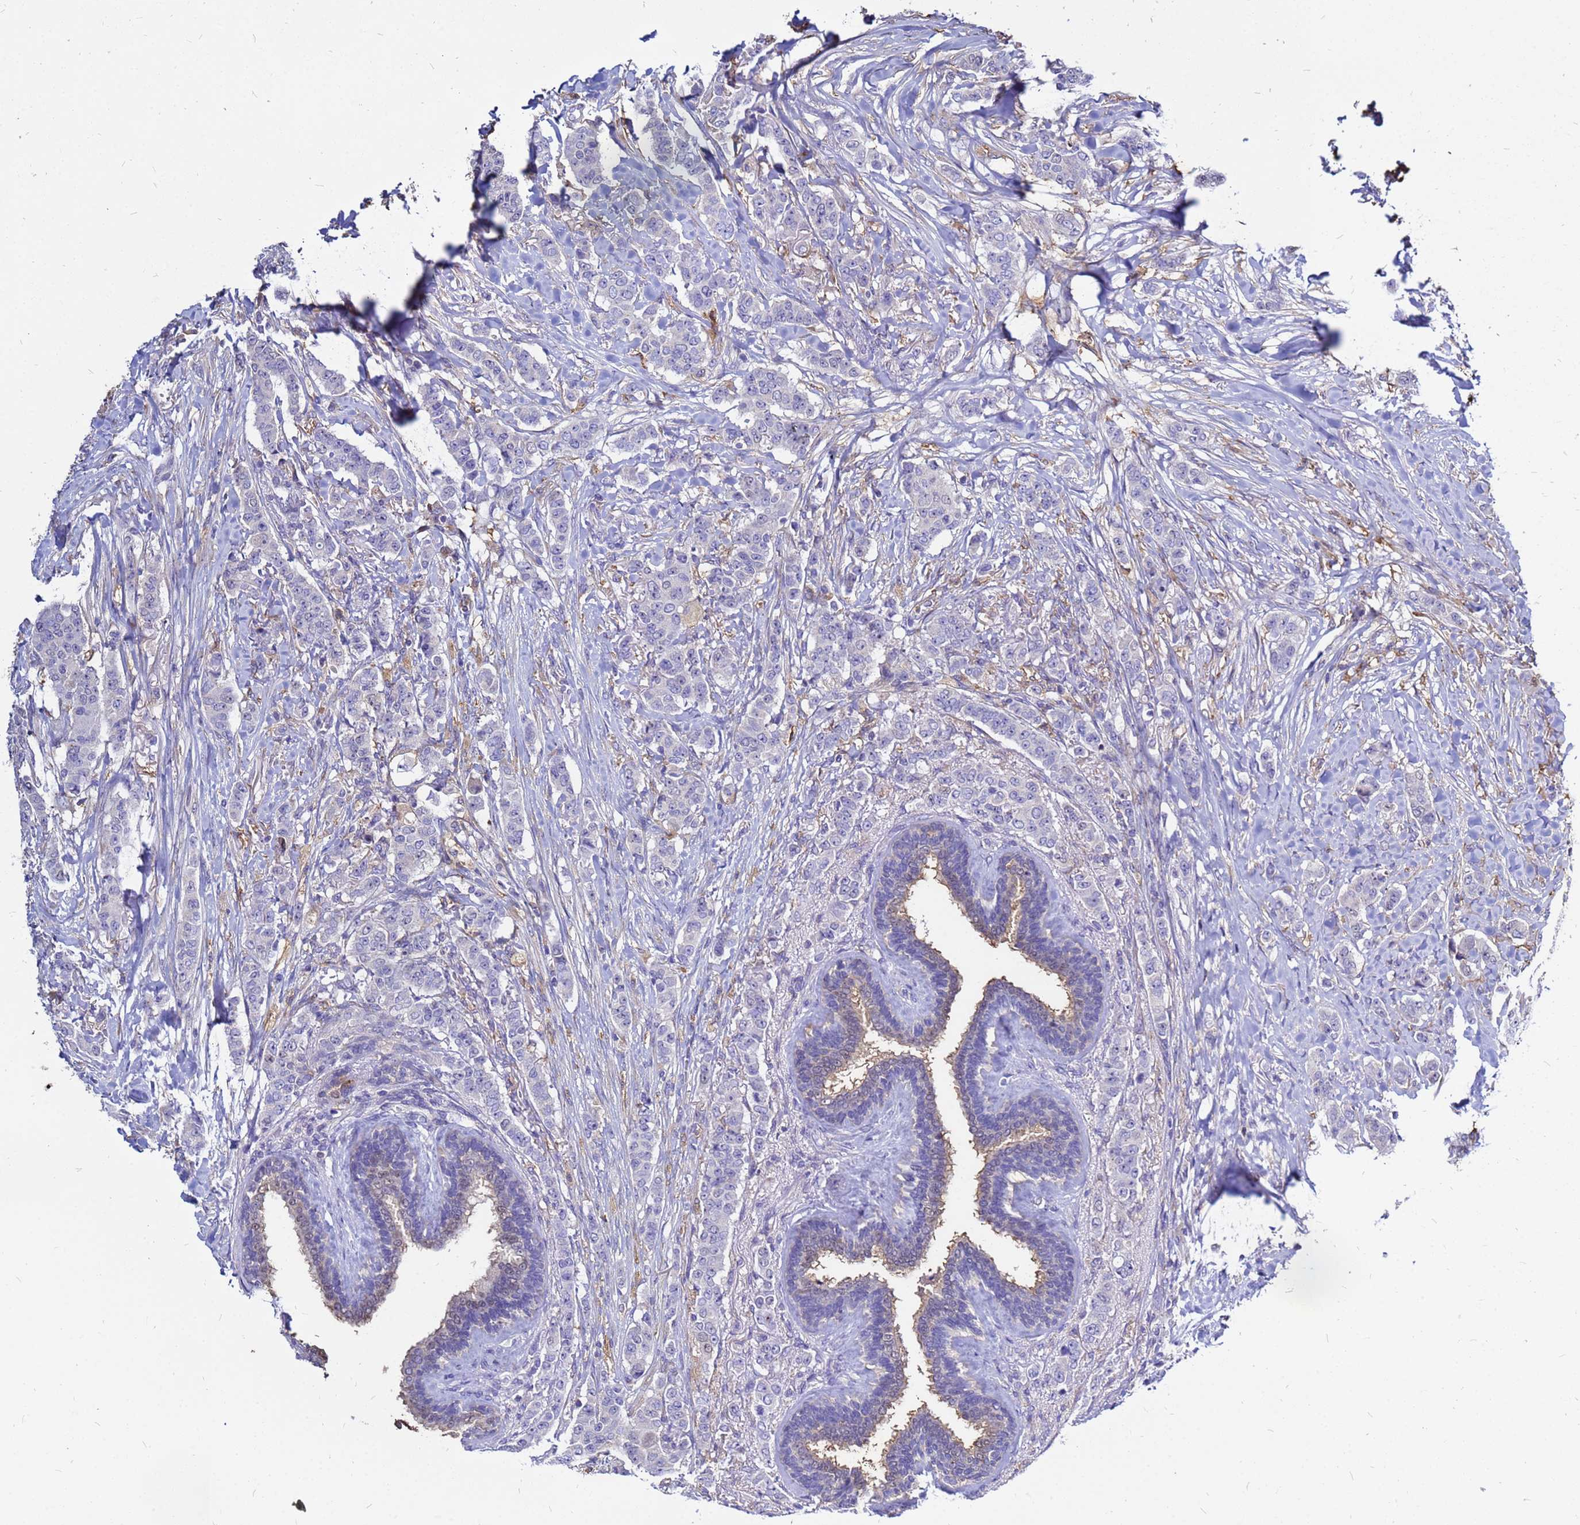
{"staining": {"intensity": "negative", "quantity": "none", "location": "none"}, "tissue": "breast cancer", "cell_type": "Tumor cells", "image_type": "cancer", "snomed": [{"axis": "morphology", "description": "Duct carcinoma"}, {"axis": "topography", "description": "Breast"}], "caption": "Breast cancer (infiltrating ductal carcinoma) was stained to show a protein in brown. There is no significant positivity in tumor cells.", "gene": "MOB2", "patient": {"sex": "female", "age": 40}}